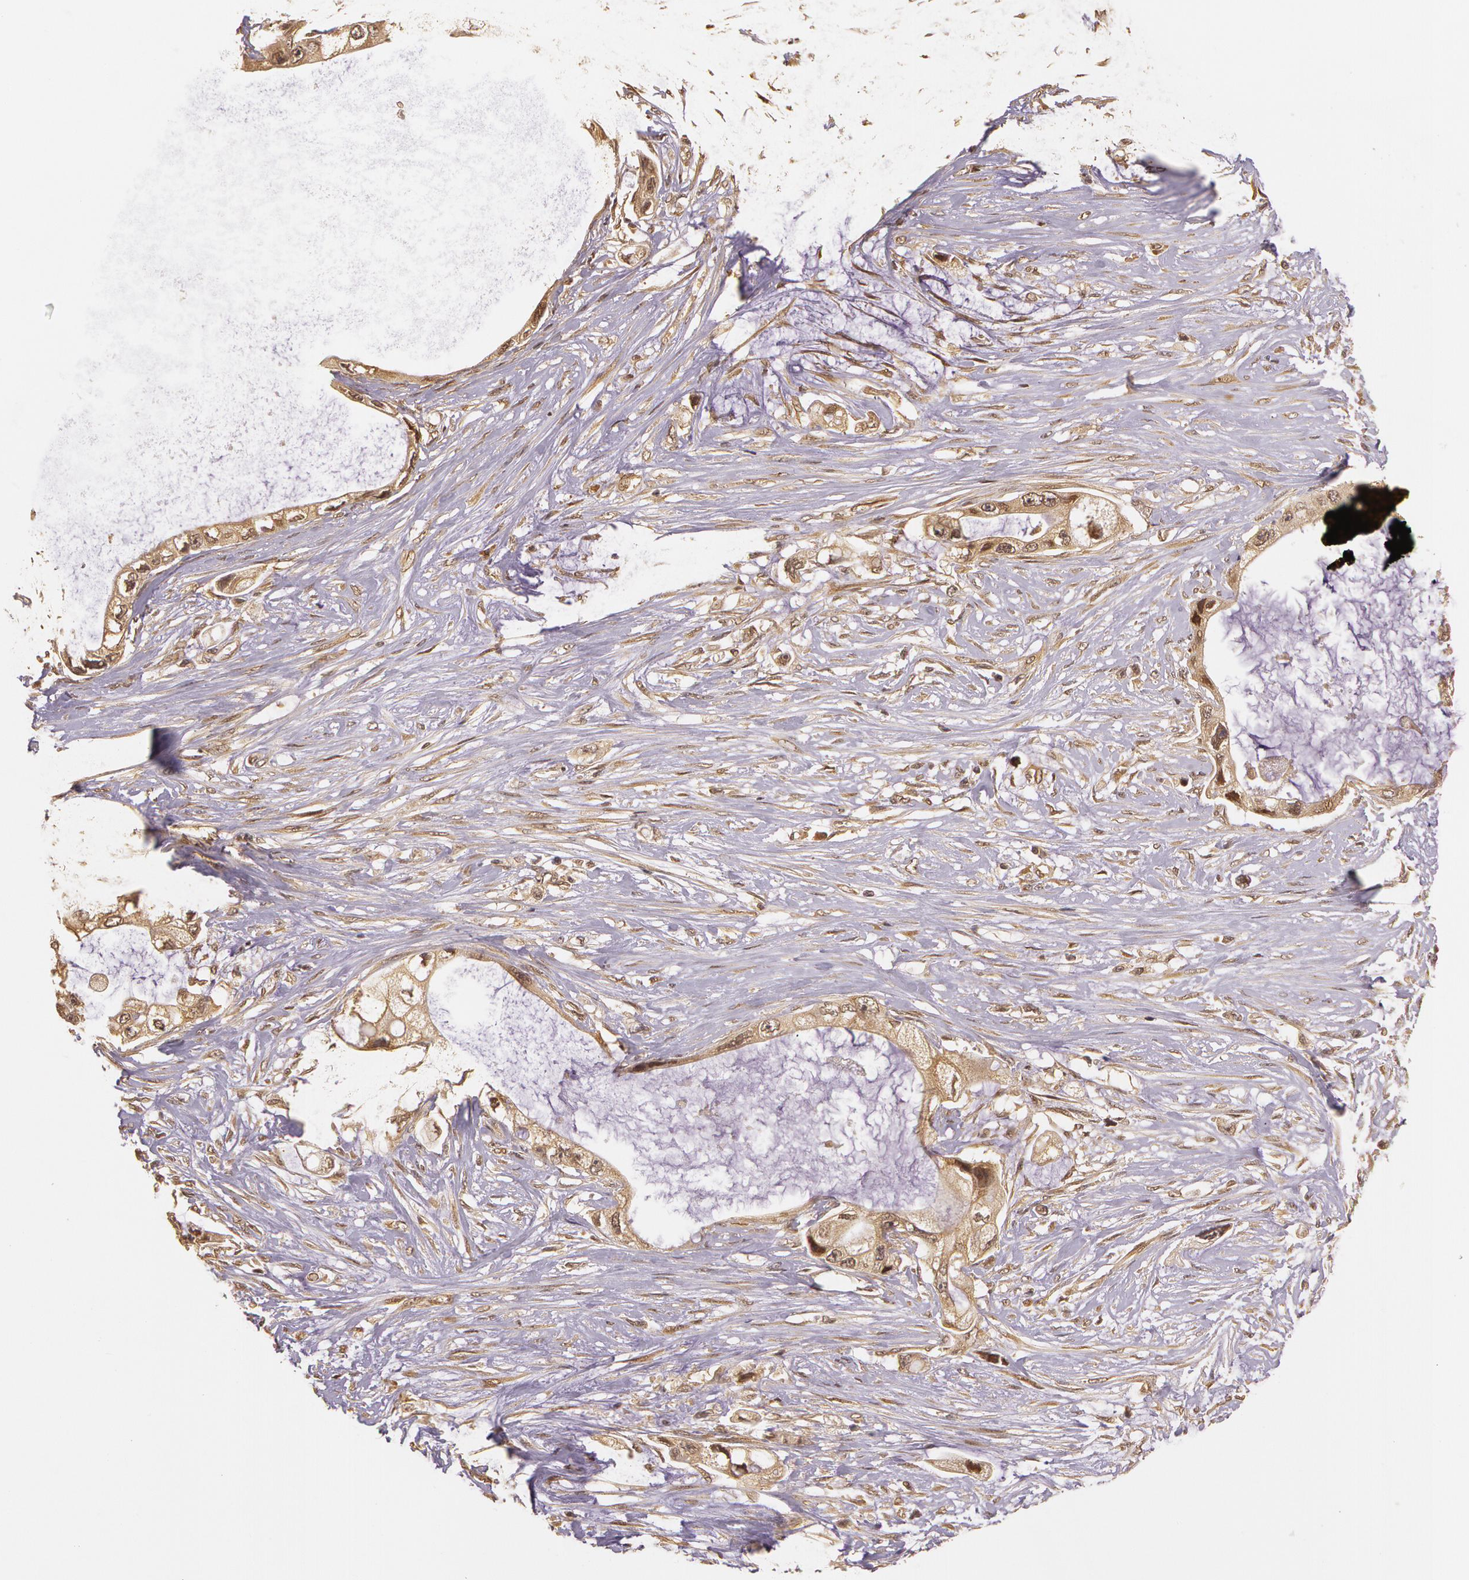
{"staining": {"intensity": "moderate", "quantity": ">75%", "location": "cytoplasmic/membranous"}, "tissue": "pancreatic cancer", "cell_type": "Tumor cells", "image_type": "cancer", "snomed": [{"axis": "morphology", "description": "Adenocarcinoma, NOS"}, {"axis": "topography", "description": "Pancreas"}, {"axis": "topography", "description": "Stomach, upper"}], "caption": "A brown stain shows moderate cytoplasmic/membranous positivity of a protein in human adenocarcinoma (pancreatic) tumor cells.", "gene": "ASCC2", "patient": {"sex": "male", "age": 77}}